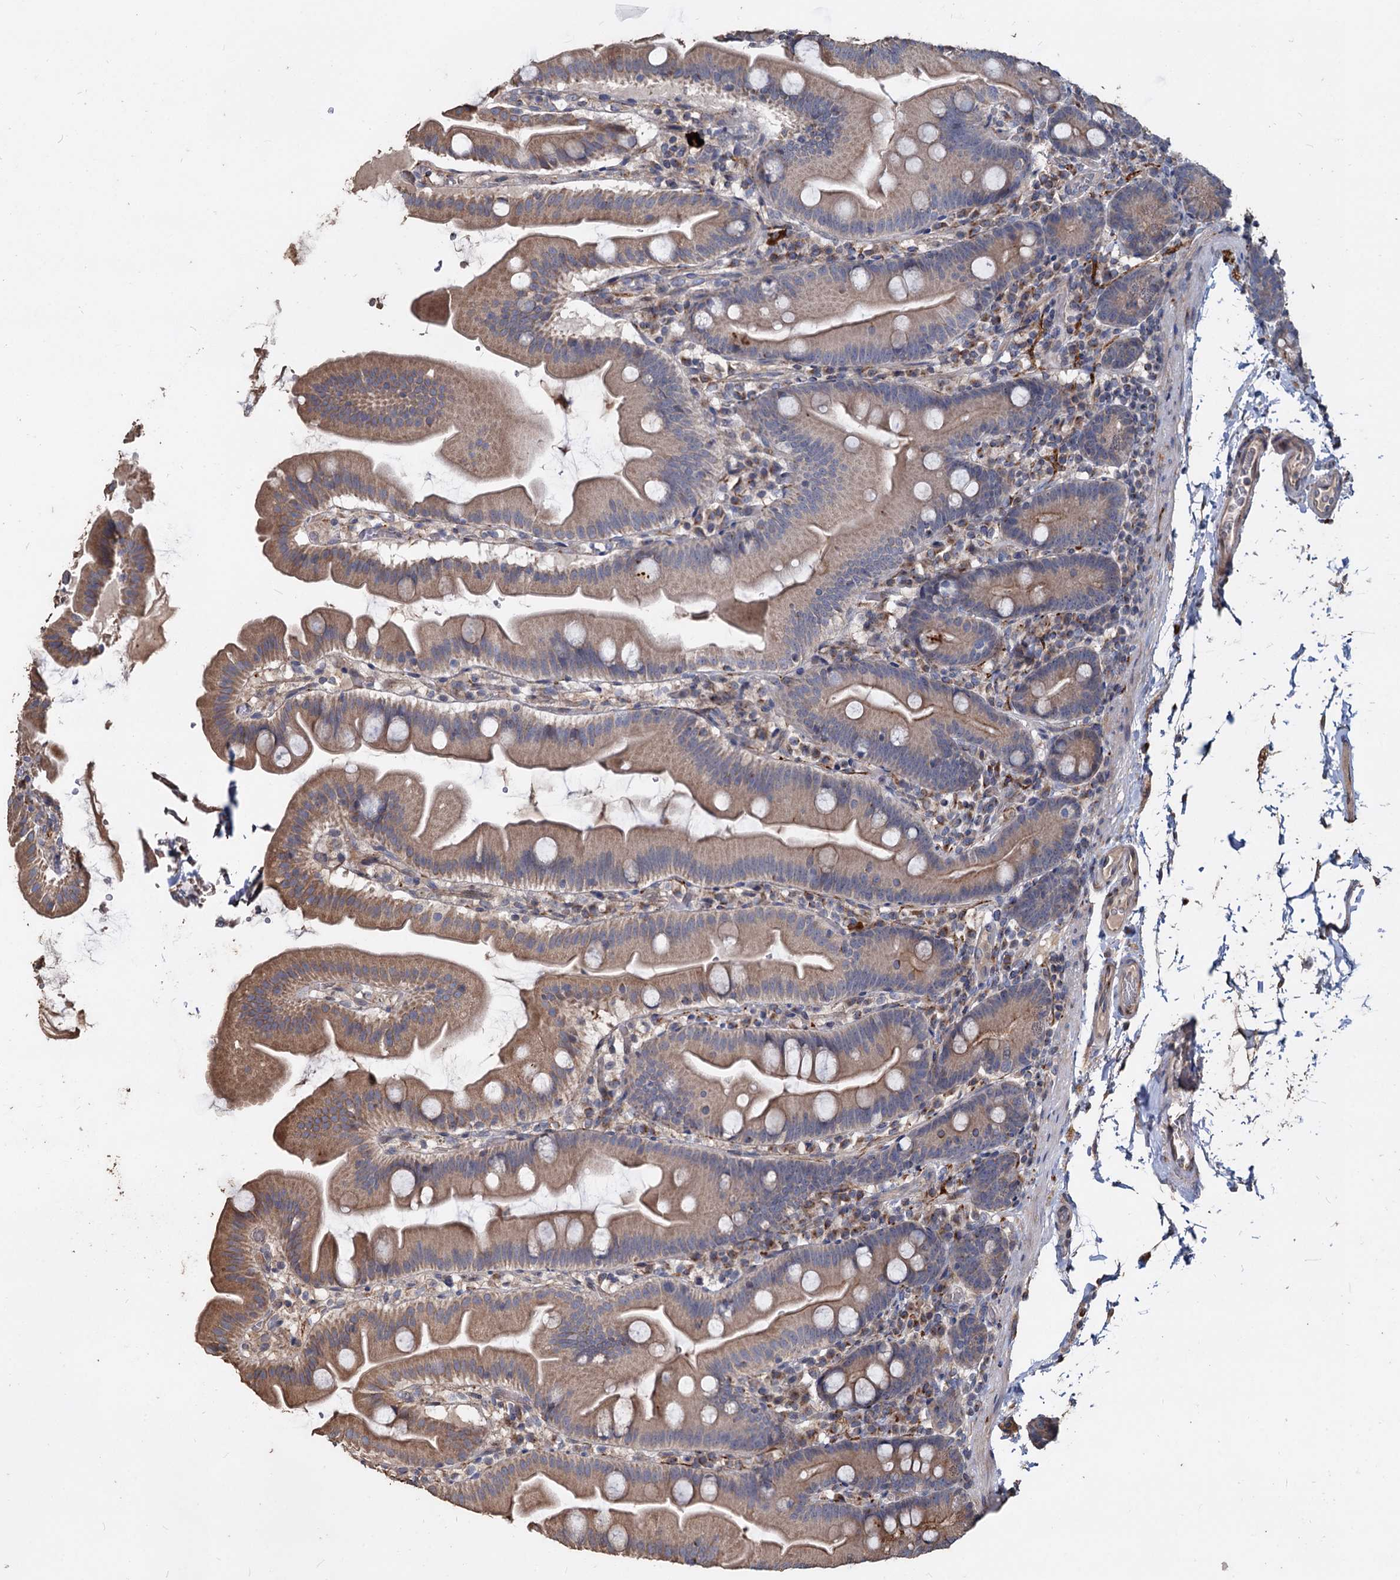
{"staining": {"intensity": "strong", "quantity": "25%-75%", "location": "cytoplasmic/membranous"}, "tissue": "small intestine", "cell_type": "Glandular cells", "image_type": "normal", "snomed": [{"axis": "morphology", "description": "Normal tissue, NOS"}, {"axis": "topography", "description": "Small intestine"}], "caption": "Immunohistochemical staining of normal human small intestine demonstrates strong cytoplasmic/membranous protein staining in about 25%-75% of glandular cells. Using DAB (3,3'-diaminobenzidine) (brown) and hematoxylin (blue) stains, captured at high magnification using brightfield microscopy.", "gene": "DEPDC4", "patient": {"sex": "female", "age": 68}}